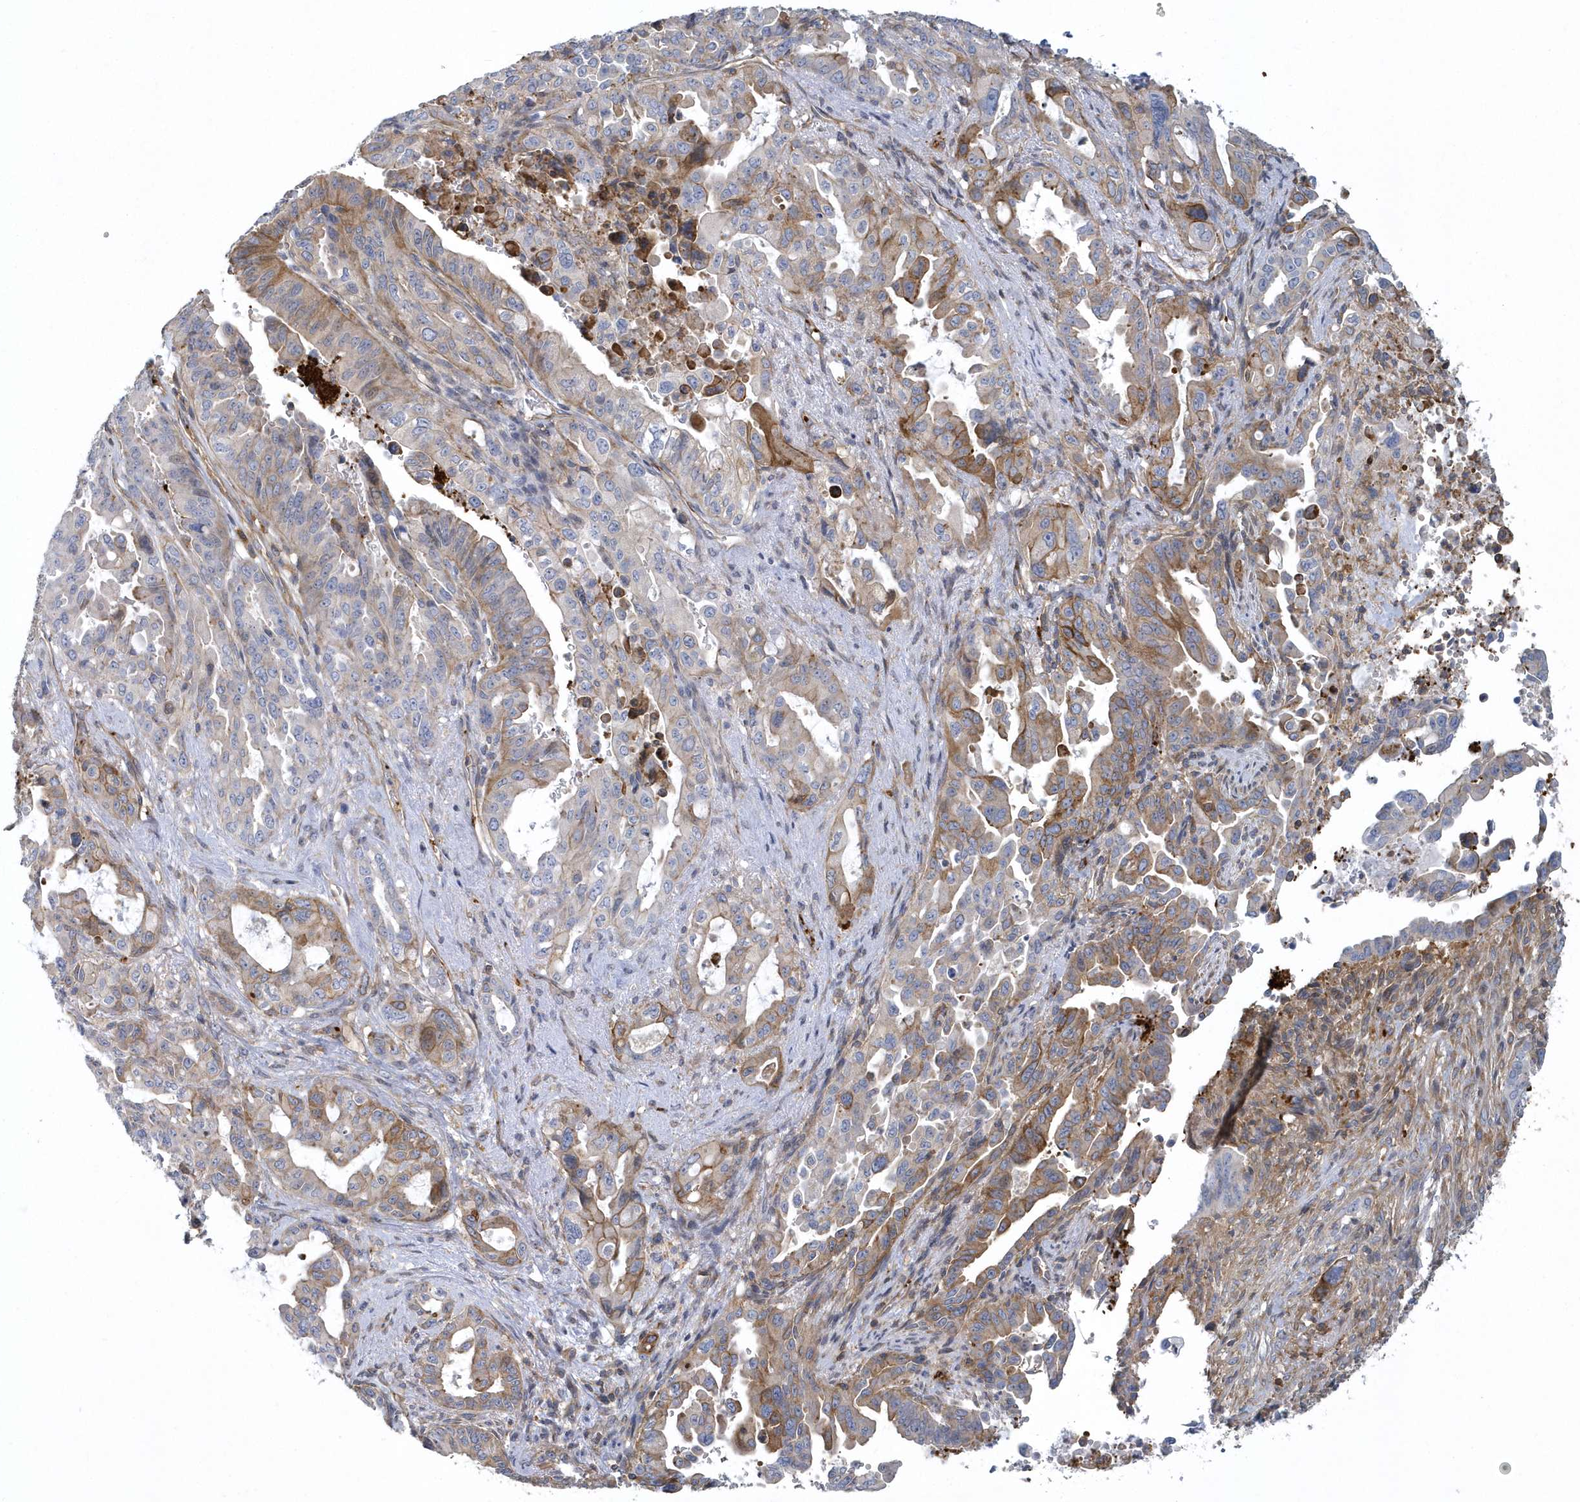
{"staining": {"intensity": "moderate", "quantity": "25%-75%", "location": "cytoplasmic/membranous"}, "tissue": "pancreatic cancer", "cell_type": "Tumor cells", "image_type": "cancer", "snomed": [{"axis": "morphology", "description": "Adenocarcinoma, NOS"}, {"axis": "topography", "description": "Pancreas"}], "caption": "IHC staining of adenocarcinoma (pancreatic), which reveals medium levels of moderate cytoplasmic/membranous staining in about 25%-75% of tumor cells indicating moderate cytoplasmic/membranous protein staining. The staining was performed using DAB (3,3'-diaminobenzidine) (brown) for protein detection and nuclei were counterstained in hematoxylin (blue).", "gene": "ARAP2", "patient": {"sex": "male", "age": 70}}